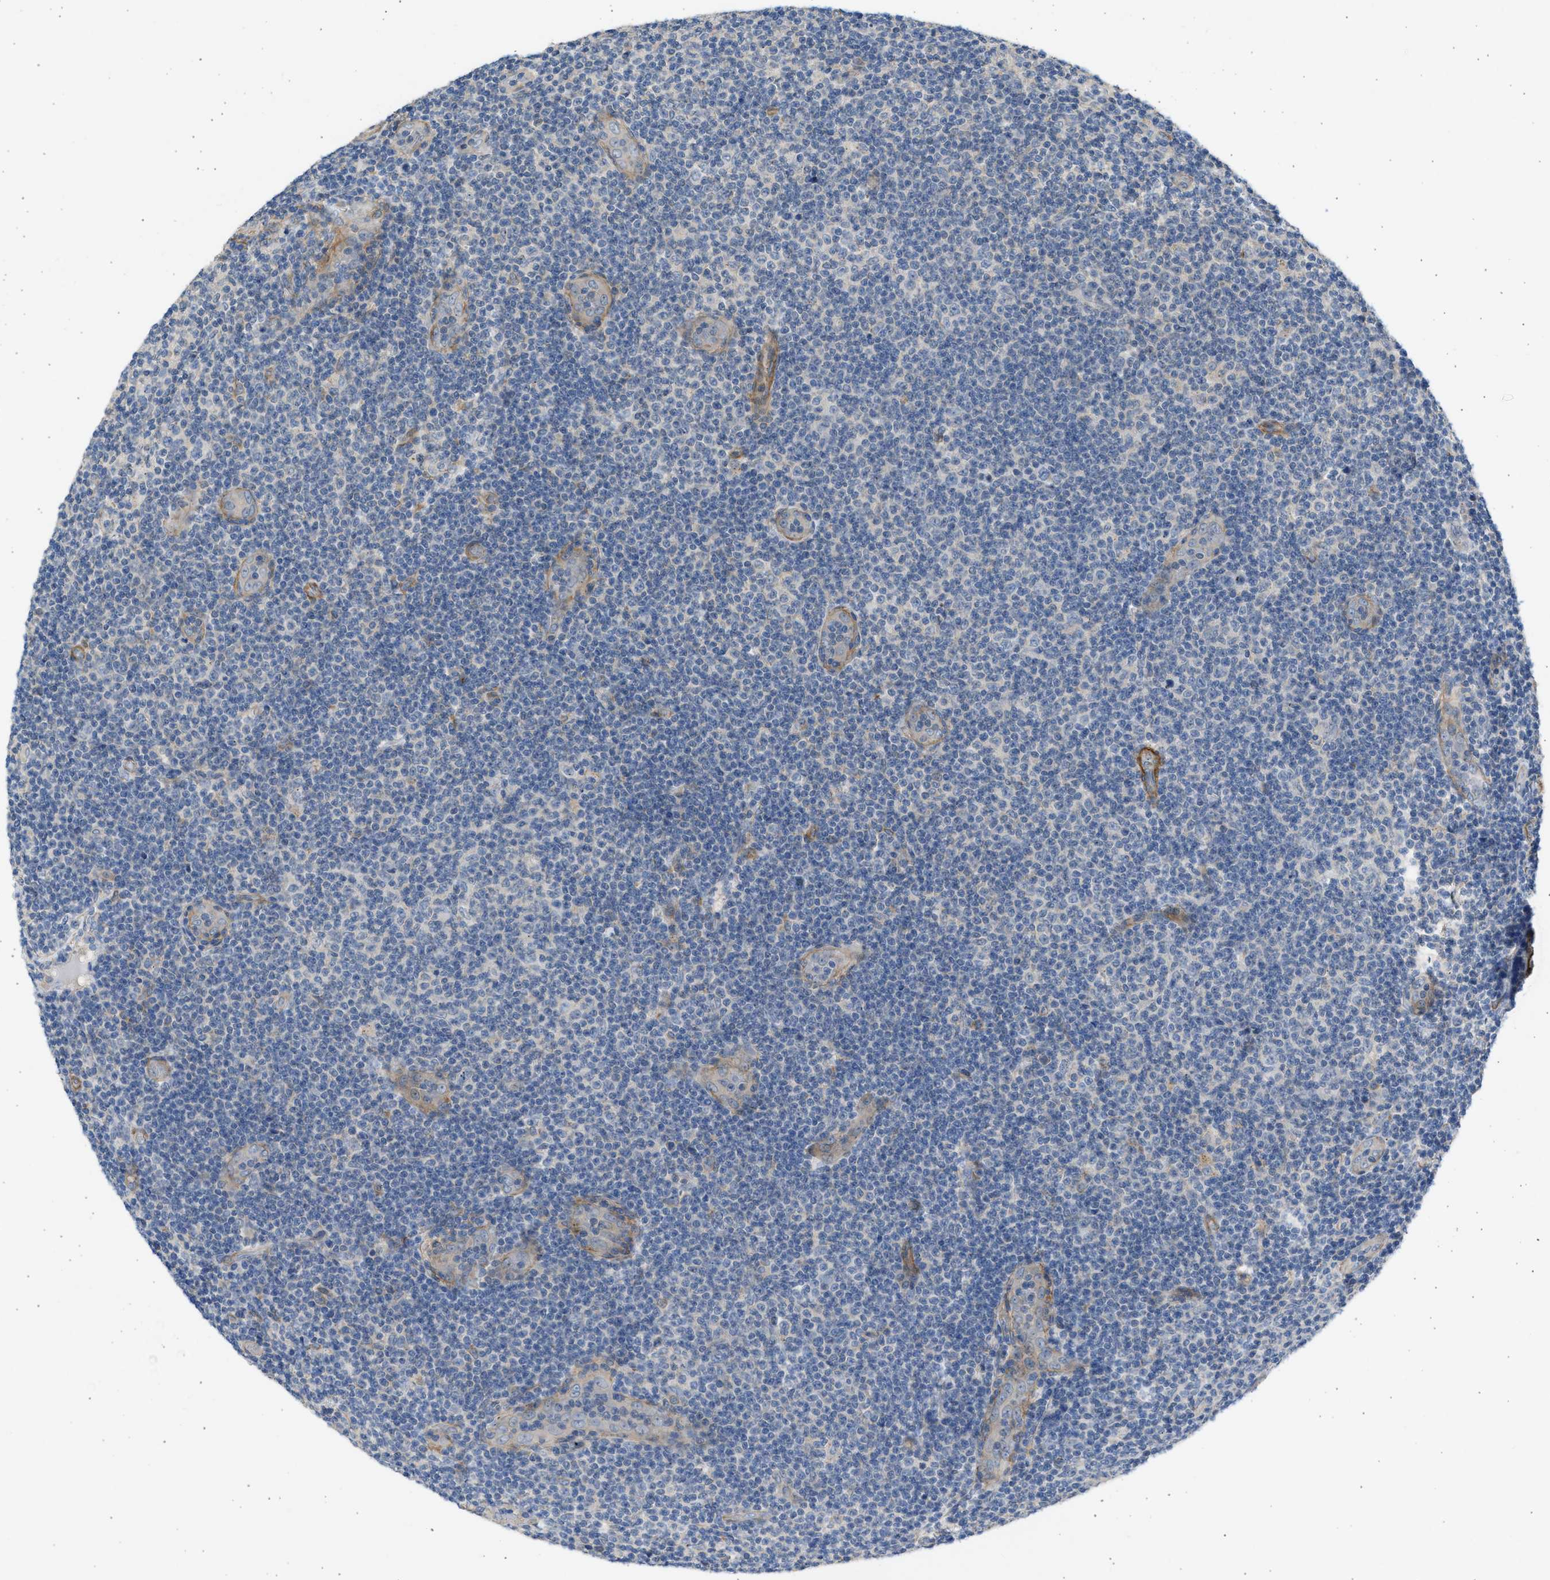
{"staining": {"intensity": "negative", "quantity": "none", "location": "none"}, "tissue": "lymphoma", "cell_type": "Tumor cells", "image_type": "cancer", "snomed": [{"axis": "morphology", "description": "Malignant lymphoma, non-Hodgkin's type, Low grade"}, {"axis": "topography", "description": "Lymph node"}], "caption": "There is no significant staining in tumor cells of malignant lymphoma, non-Hodgkin's type (low-grade).", "gene": "PCNX3", "patient": {"sex": "male", "age": 83}}